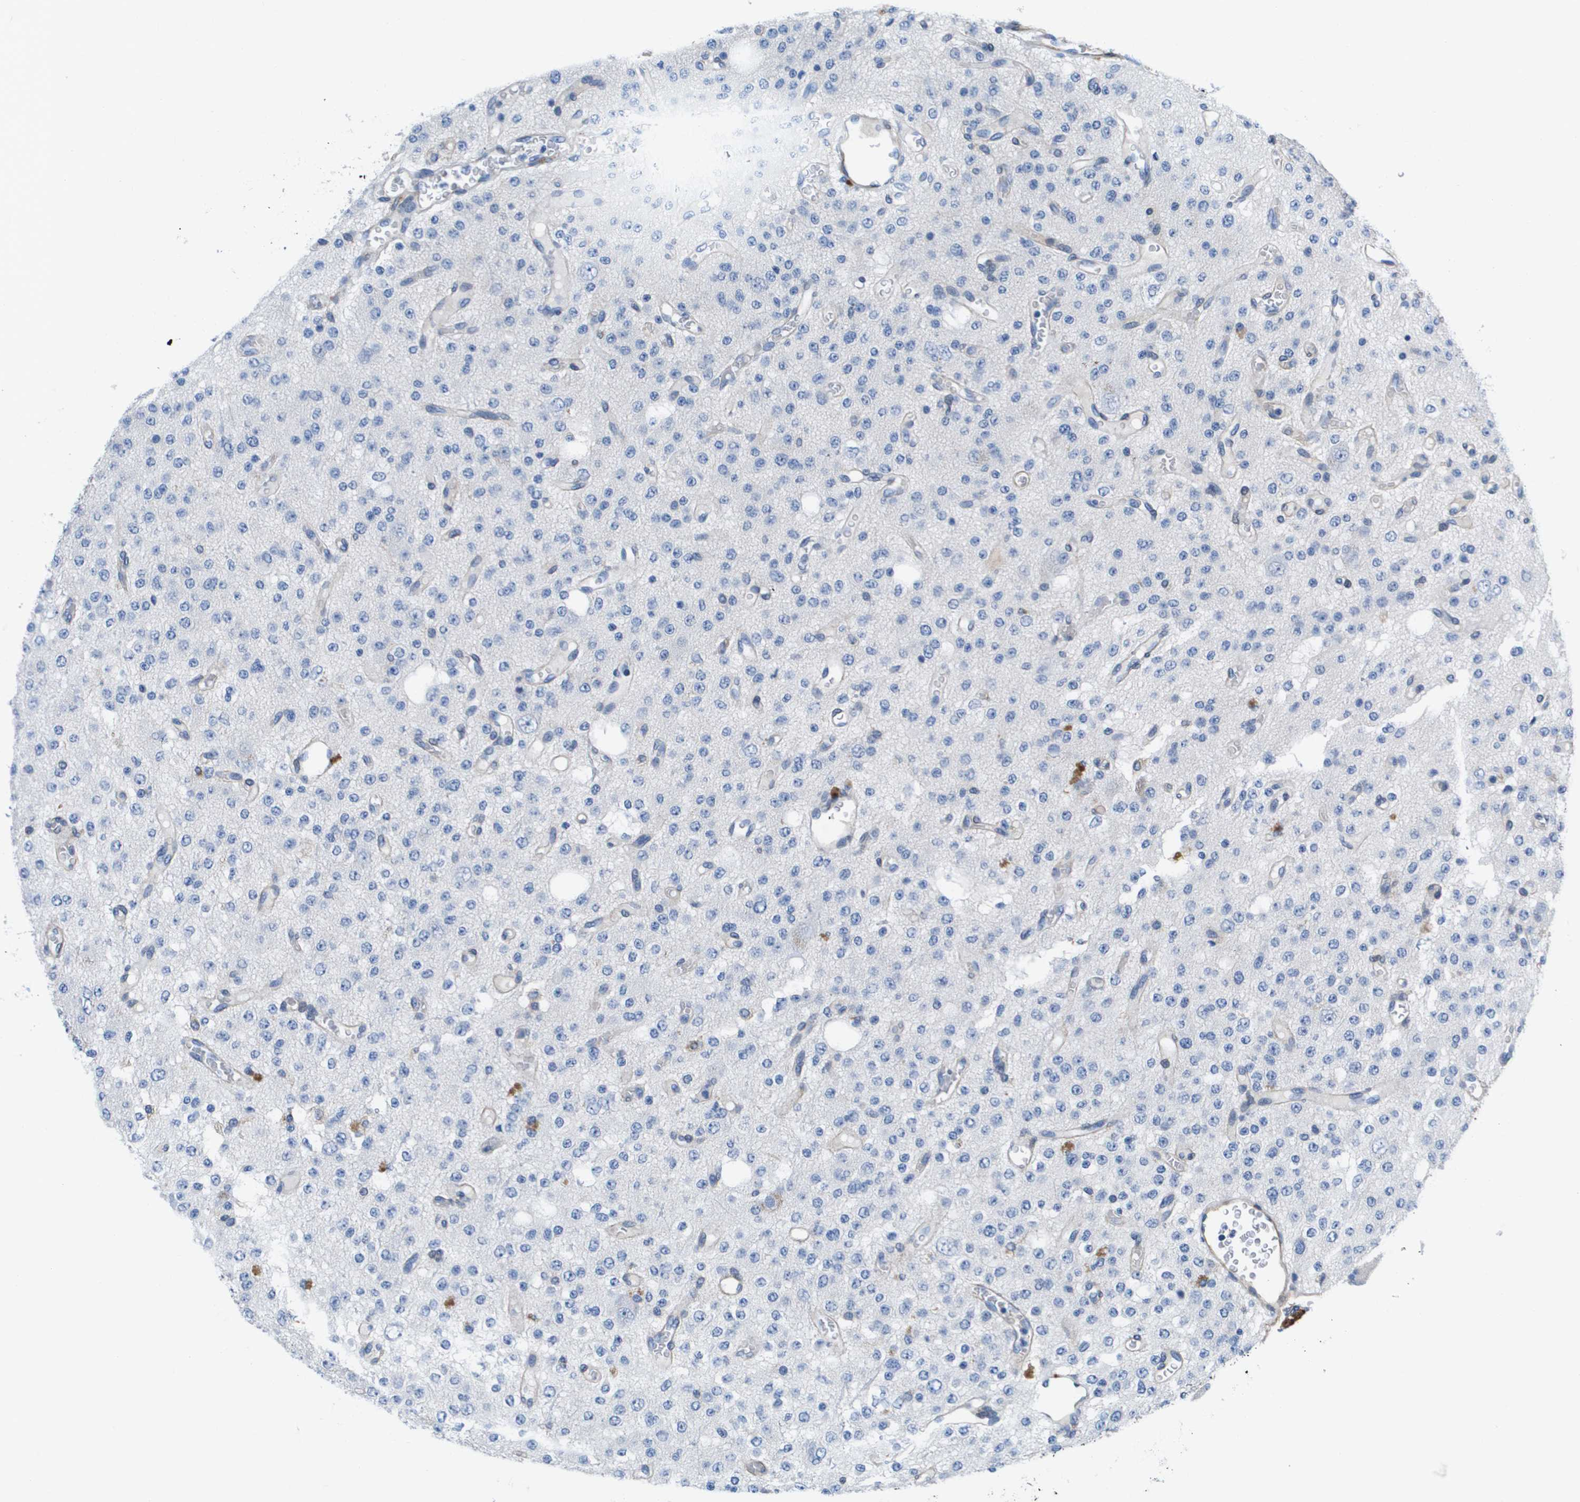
{"staining": {"intensity": "negative", "quantity": "none", "location": "none"}, "tissue": "glioma", "cell_type": "Tumor cells", "image_type": "cancer", "snomed": [{"axis": "morphology", "description": "Glioma, malignant, Low grade"}, {"axis": "topography", "description": "Brain"}], "caption": "This is an immunohistochemistry photomicrograph of human malignant low-grade glioma. There is no positivity in tumor cells.", "gene": "LPP", "patient": {"sex": "male", "age": 38}}